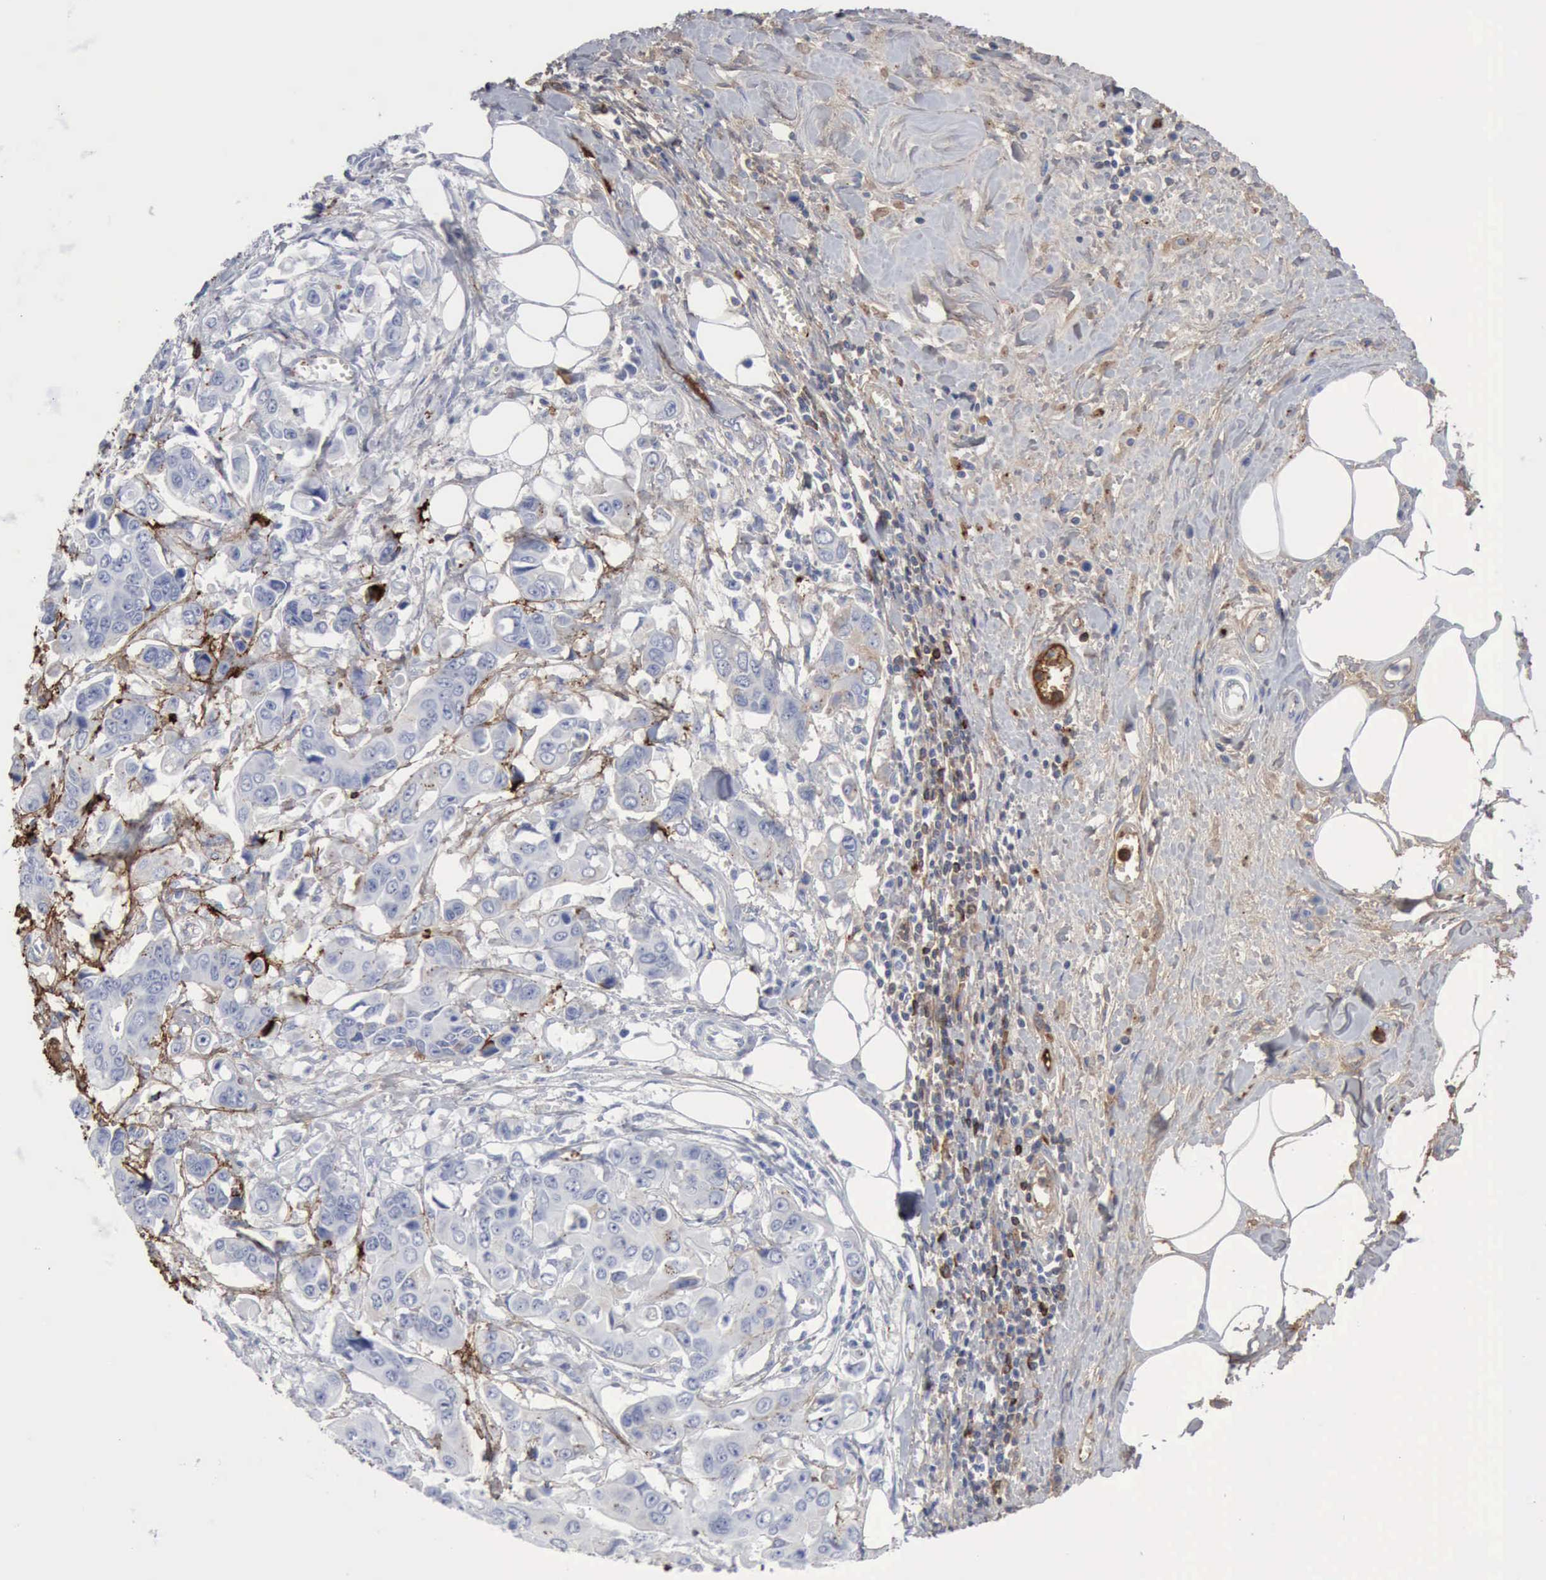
{"staining": {"intensity": "negative", "quantity": "none", "location": "none"}, "tissue": "stomach cancer", "cell_type": "Tumor cells", "image_type": "cancer", "snomed": [{"axis": "morphology", "description": "Adenocarcinoma, NOS"}, {"axis": "topography", "description": "Stomach, upper"}], "caption": "Immunohistochemical staining of stomach cancer shows no significant expression in tumor cells.", "gene": "C4BPA", "patient": {"sex": "male", "age": 80}}